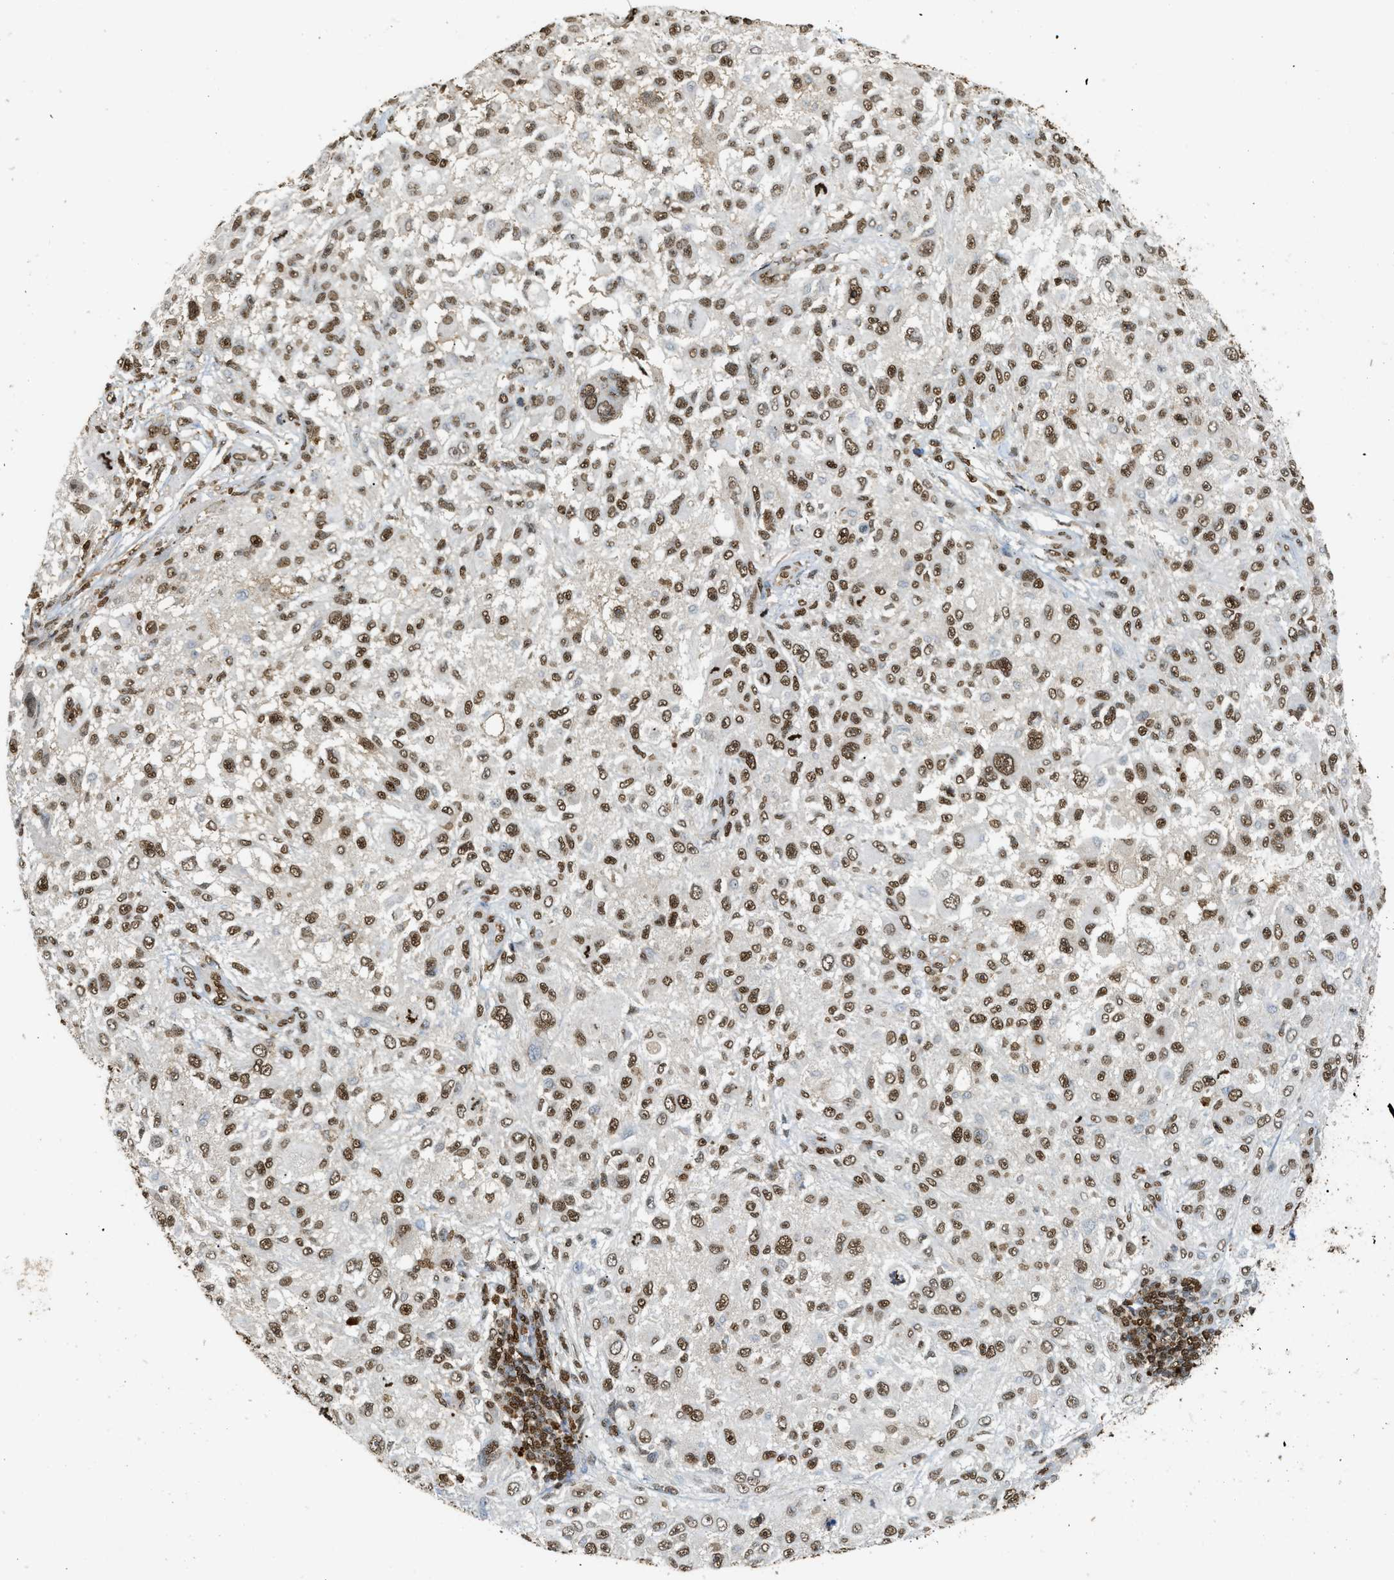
{"staining": {"intensity": "moderate", "quantity": ">75%", "location": "nuclear"}, "tissue": "melanoma", "cell_type": "Tumor cells", "image_type": "cancer", "snomed": [{"axis": "morphology", "description": "Necrosis, NOS"}, {"axis": "morphology", "description": "Malignant melanoma, NOS"}, {"axis": "topography", "description": "Skin"}], "caption": "Malignant melanoma stained for a protein reveals moderate nuclear positivity in tumor cells.", "gene": "NR5A2", "patient": {"sex": "female", "age": 87}}